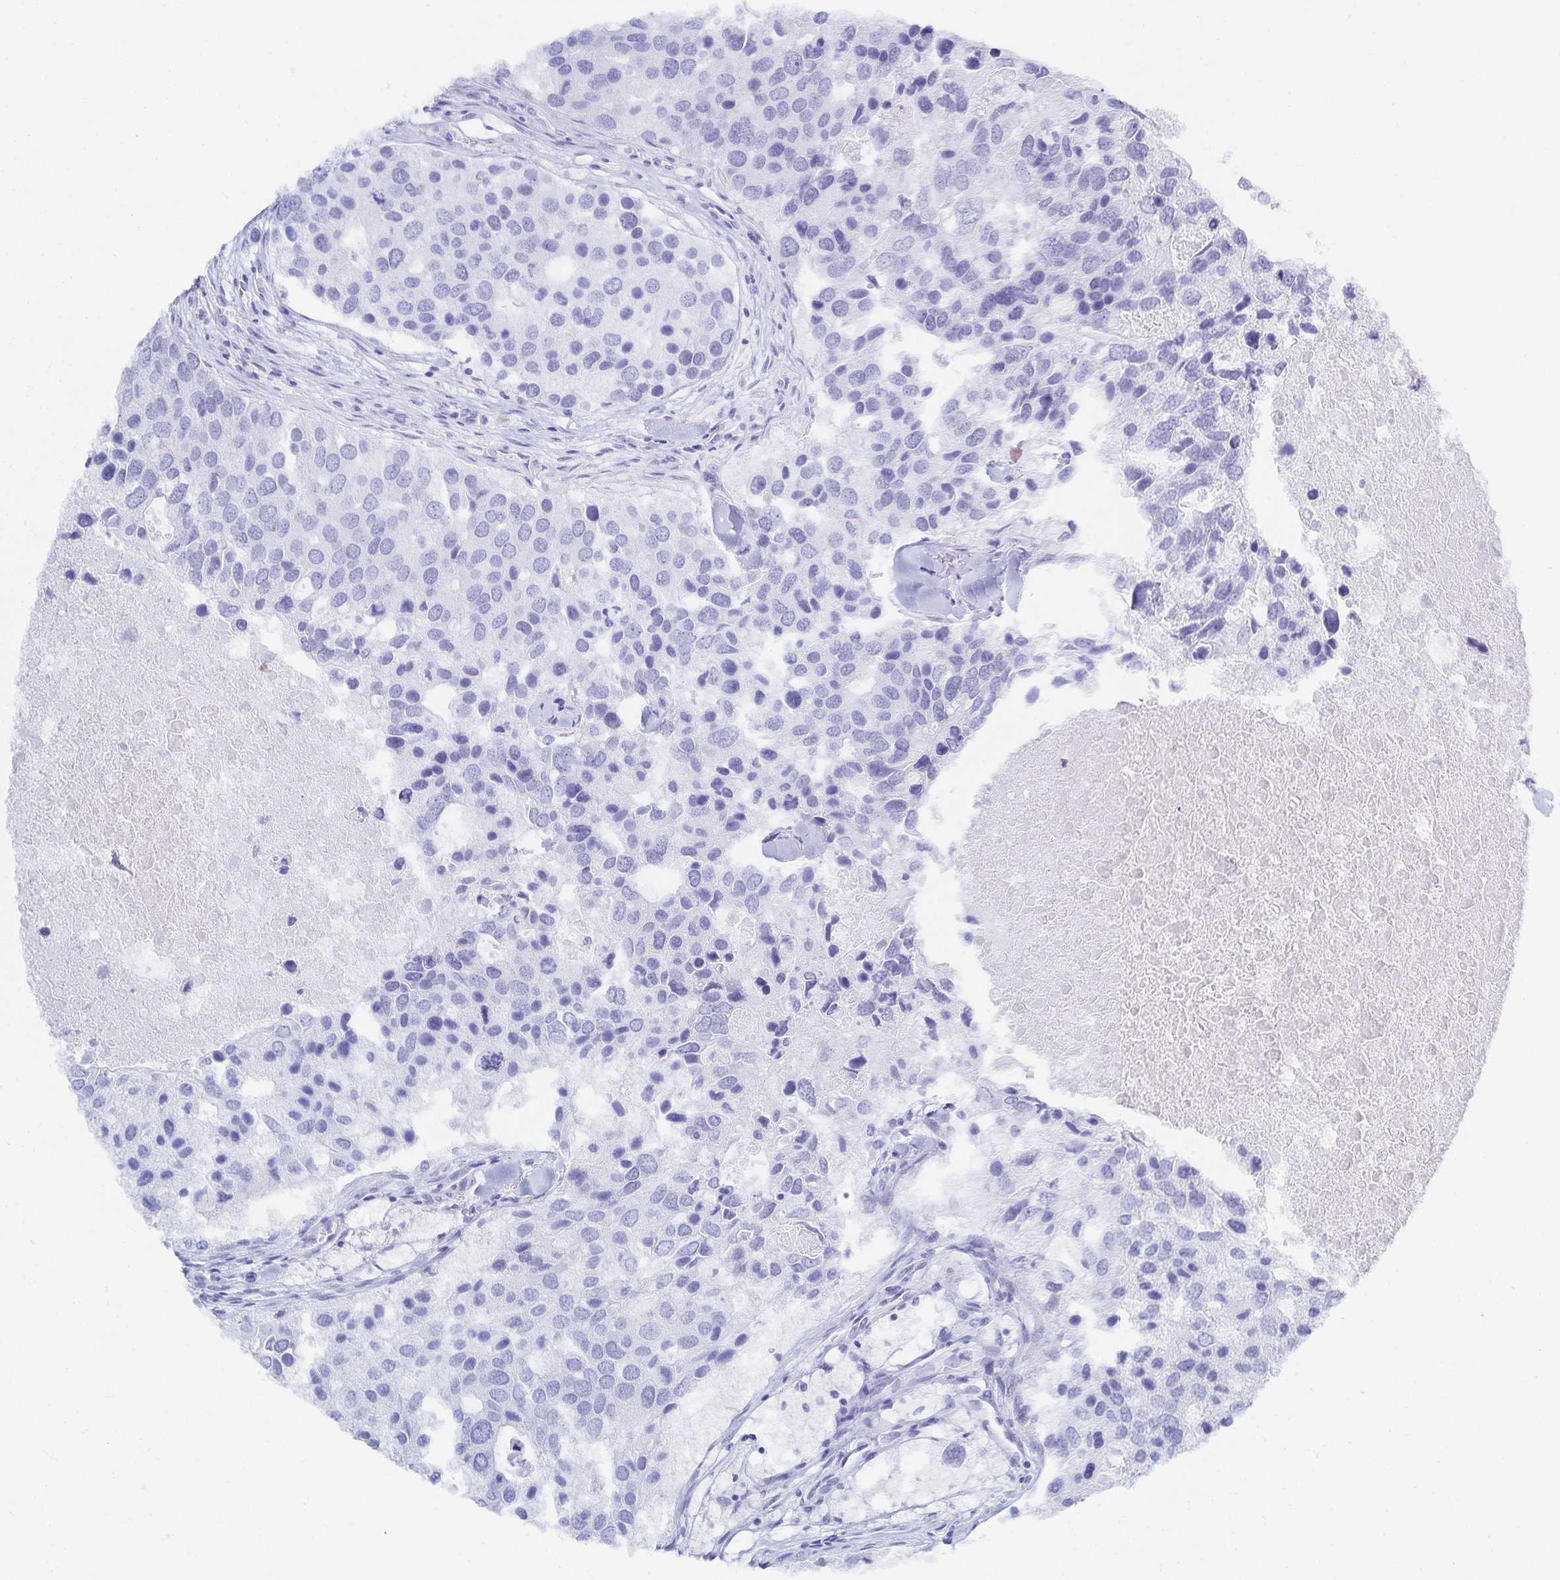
{"staining": {"intensity": "negative", "quantity": "none", "location": "none"}, "tissue": "breast cancer", "cell_type": "Tumor cells", "image_type": "cancer", "snomed": [{"axis": "morphology", "description": "Duct carcinoma"}, {"axis": "topography", "description": "Breast"}], "caption": "This is a photomicrograph of immunohistochemistry (IHC) staining of breast cancer (intraductal carcinoma), which shows no staining in tumor cells.", "gene": "SNTN", "patient": {"sex": "female", "age": 83}}